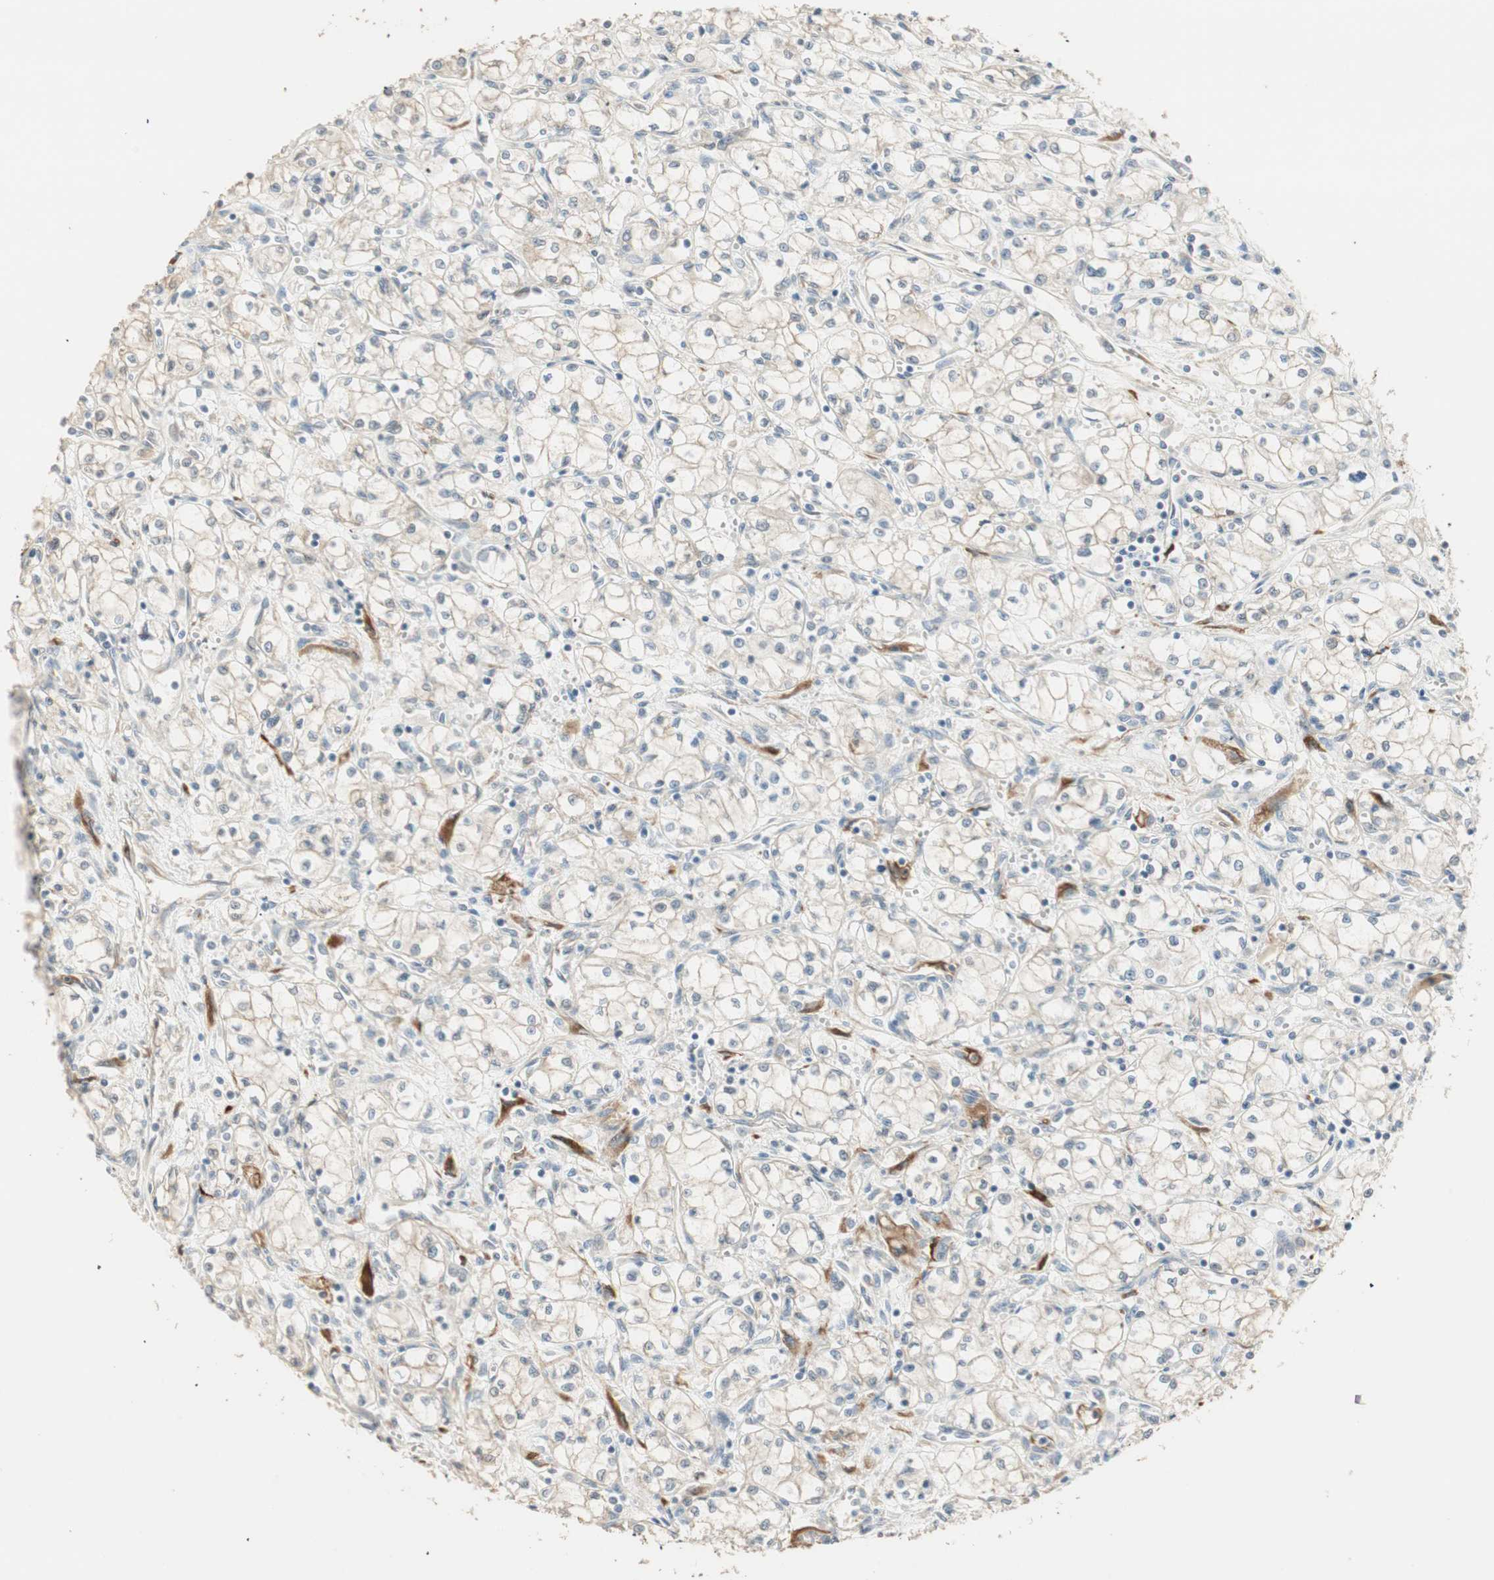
{"staining": {"intensity": "weak", "quantity": "25%-75%", "location": "cytoplasmic/membranous"}, "tissue": "renal cancer", "cell_type": "Tumor cells", "image_type": "cancer", "snomed": [{"axis": "morphology", "description": "Normal tissue, NOS"}, {"axis": "morphology", "description": "Adenocarcinoma, NOS"}, {"axis": "topography", "description": "Kidney"}], "caption": "Tumor cells exhibit low levels of weak cytoplasmic/membranous expression in about 25%-75% of cells in adenocarcinoma (renal).", "gene": "TASOR", "patient": {"sex": "male", "age": 59}}